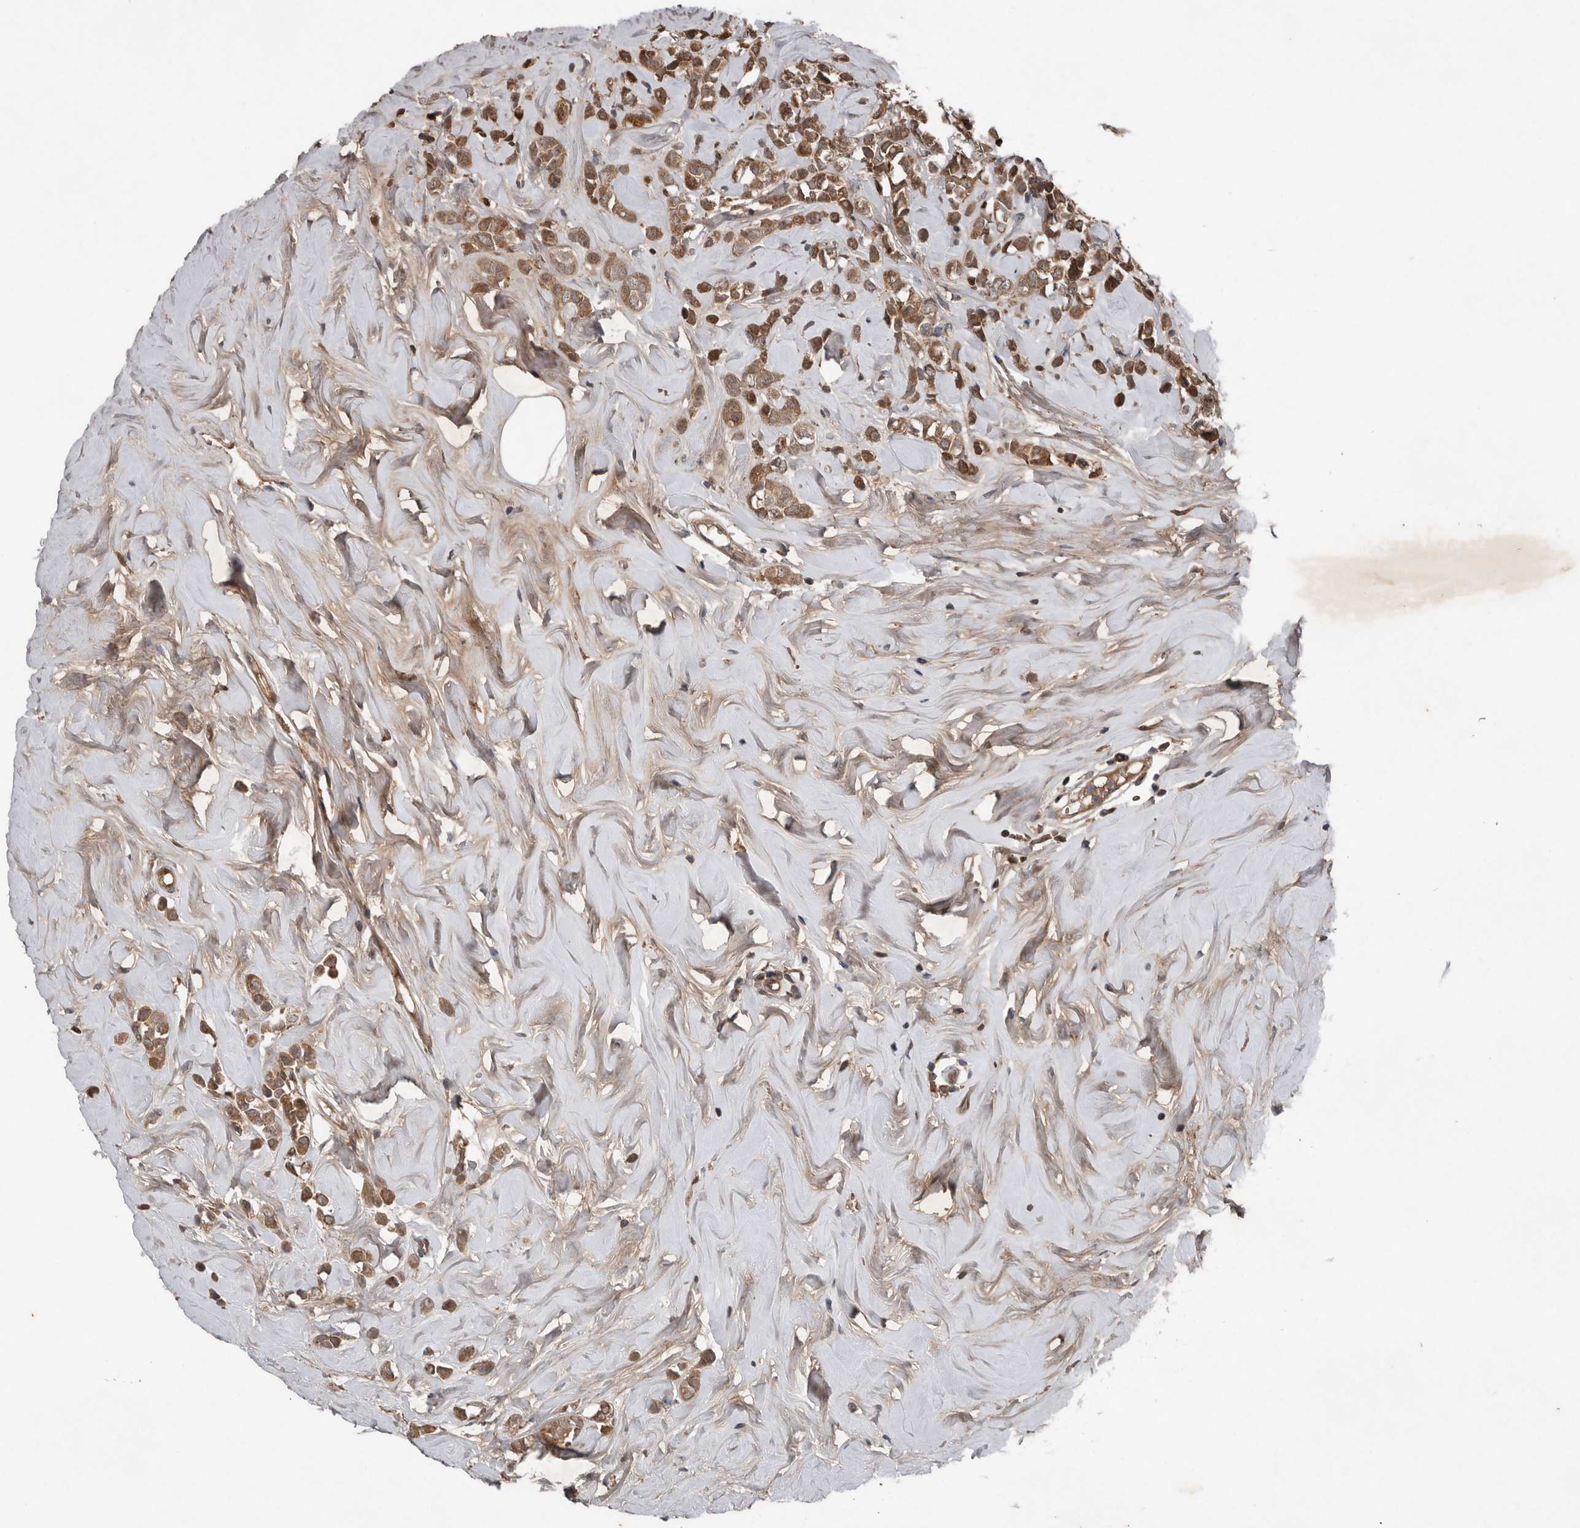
{"staining": {"intensity": "moderate", "quantity": ">75%", "location": "cytoplasmic/membranous"}, "tissue": "breast cancer", "cell_type": "Tumor cells", "image_type": "cancer", "snomed": [{"axis": "morphology", "description": "Lobular carcinoma"}, {"axis": "topography", "description": "Breast"}], "caption": "About >75% of tumor cells in breast lobular carcinoma display moderate cytoplasmic/membranous protein expression as visualized by brown immunohistochemical staining.", "gene": "DNAJB4", "patient": {"sex": "female", "age": 47}}